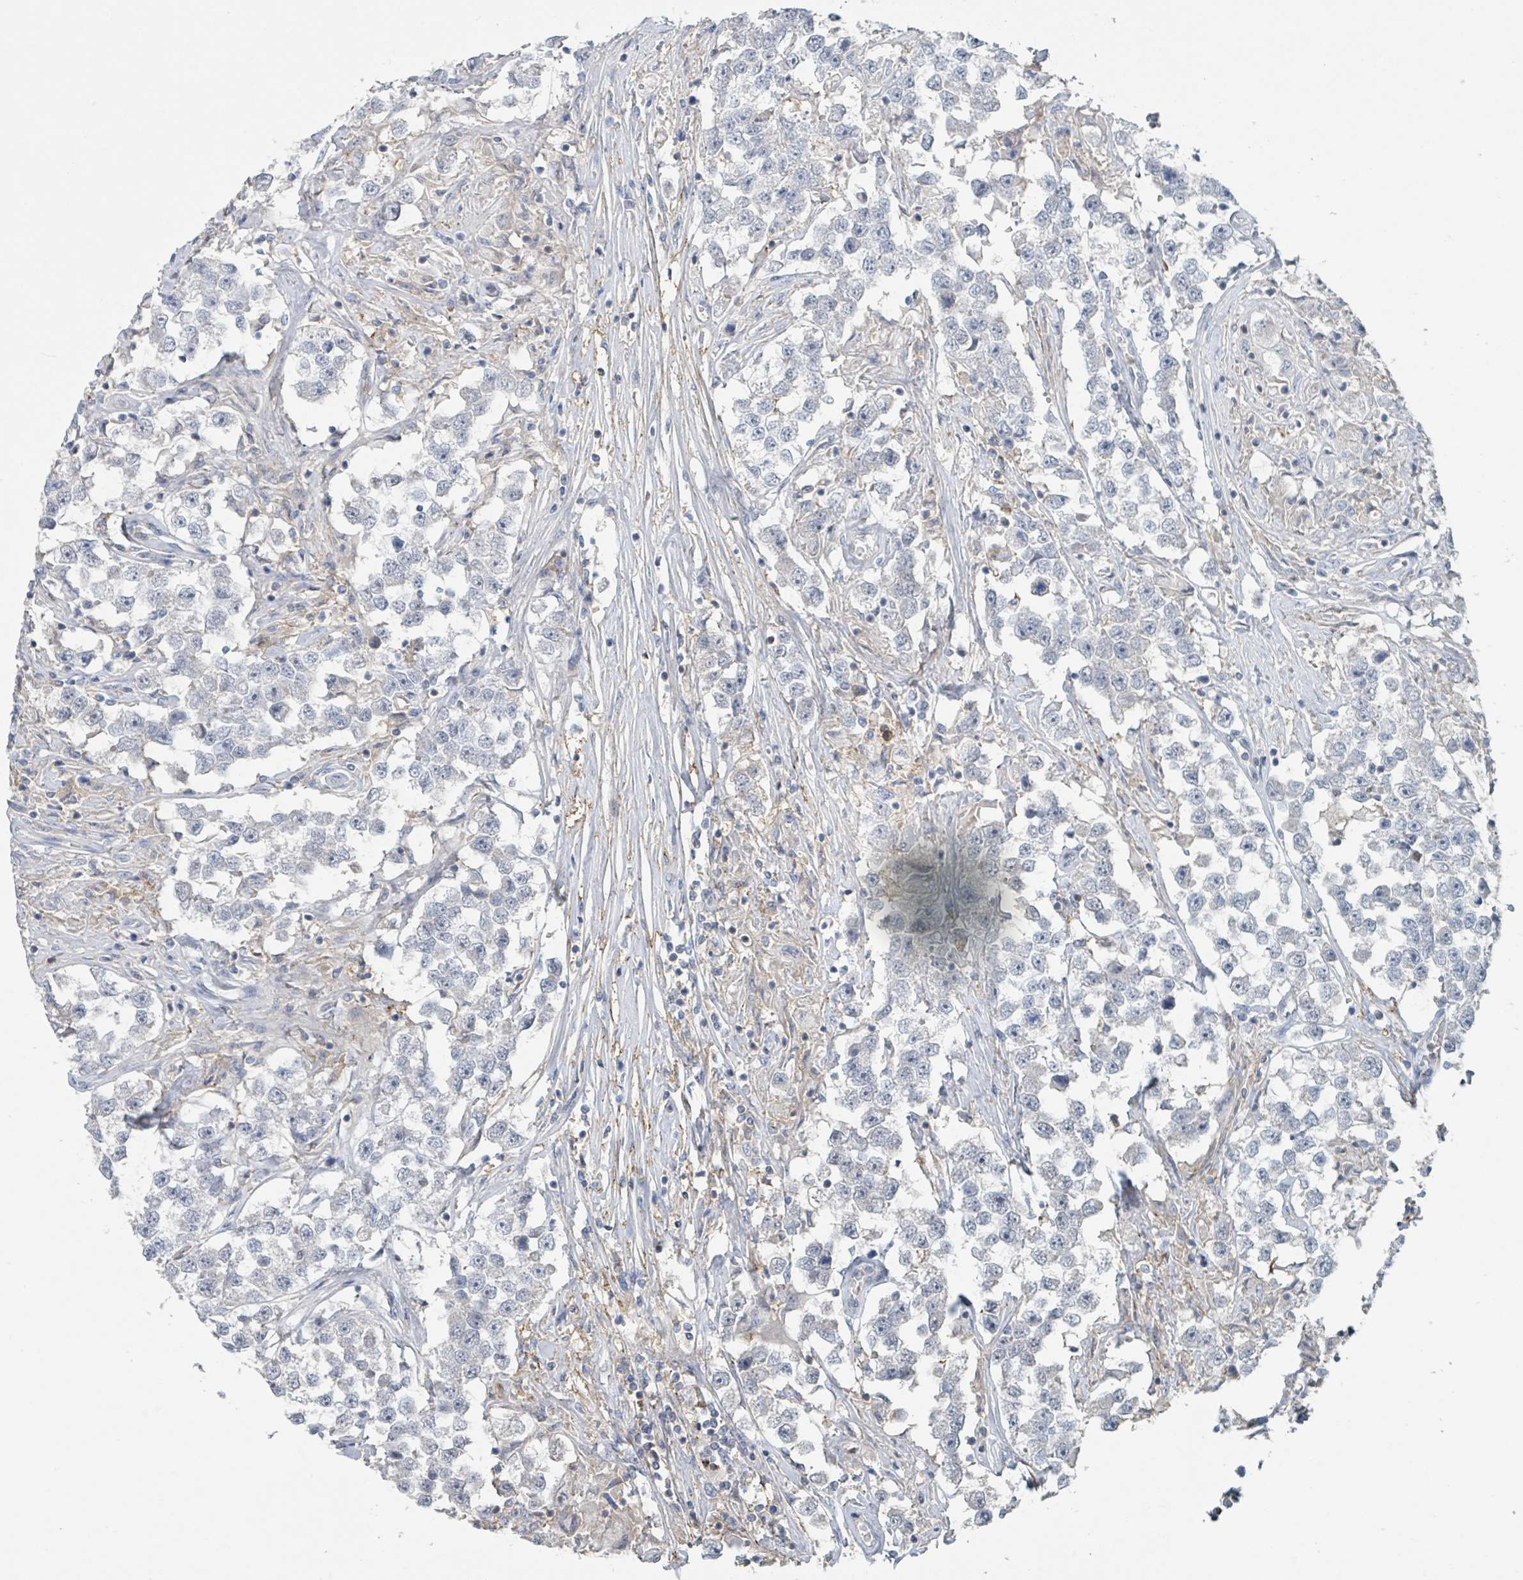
{"staining": {"intensity": "negative", "quantity": "none", "location": "none"}, "tissue": "testis cancer", "cell_type": "Tumor cells", "image_type": "cancer", "snomed": [{"axis": "morphology", "description": "Seminoma, NOS"}, {"axis": "topography", "description": "Testis"}], "caption": "Testis seminoma was stained to show a protein in brown. There is no significant expression in tumor cells. (DAB (3,3'-diaminobenzidine) immunohistochemistry with hematoxylin counter stain).", "gene": "LRRC42", "patient": {"sex": "male", "age": 46}}